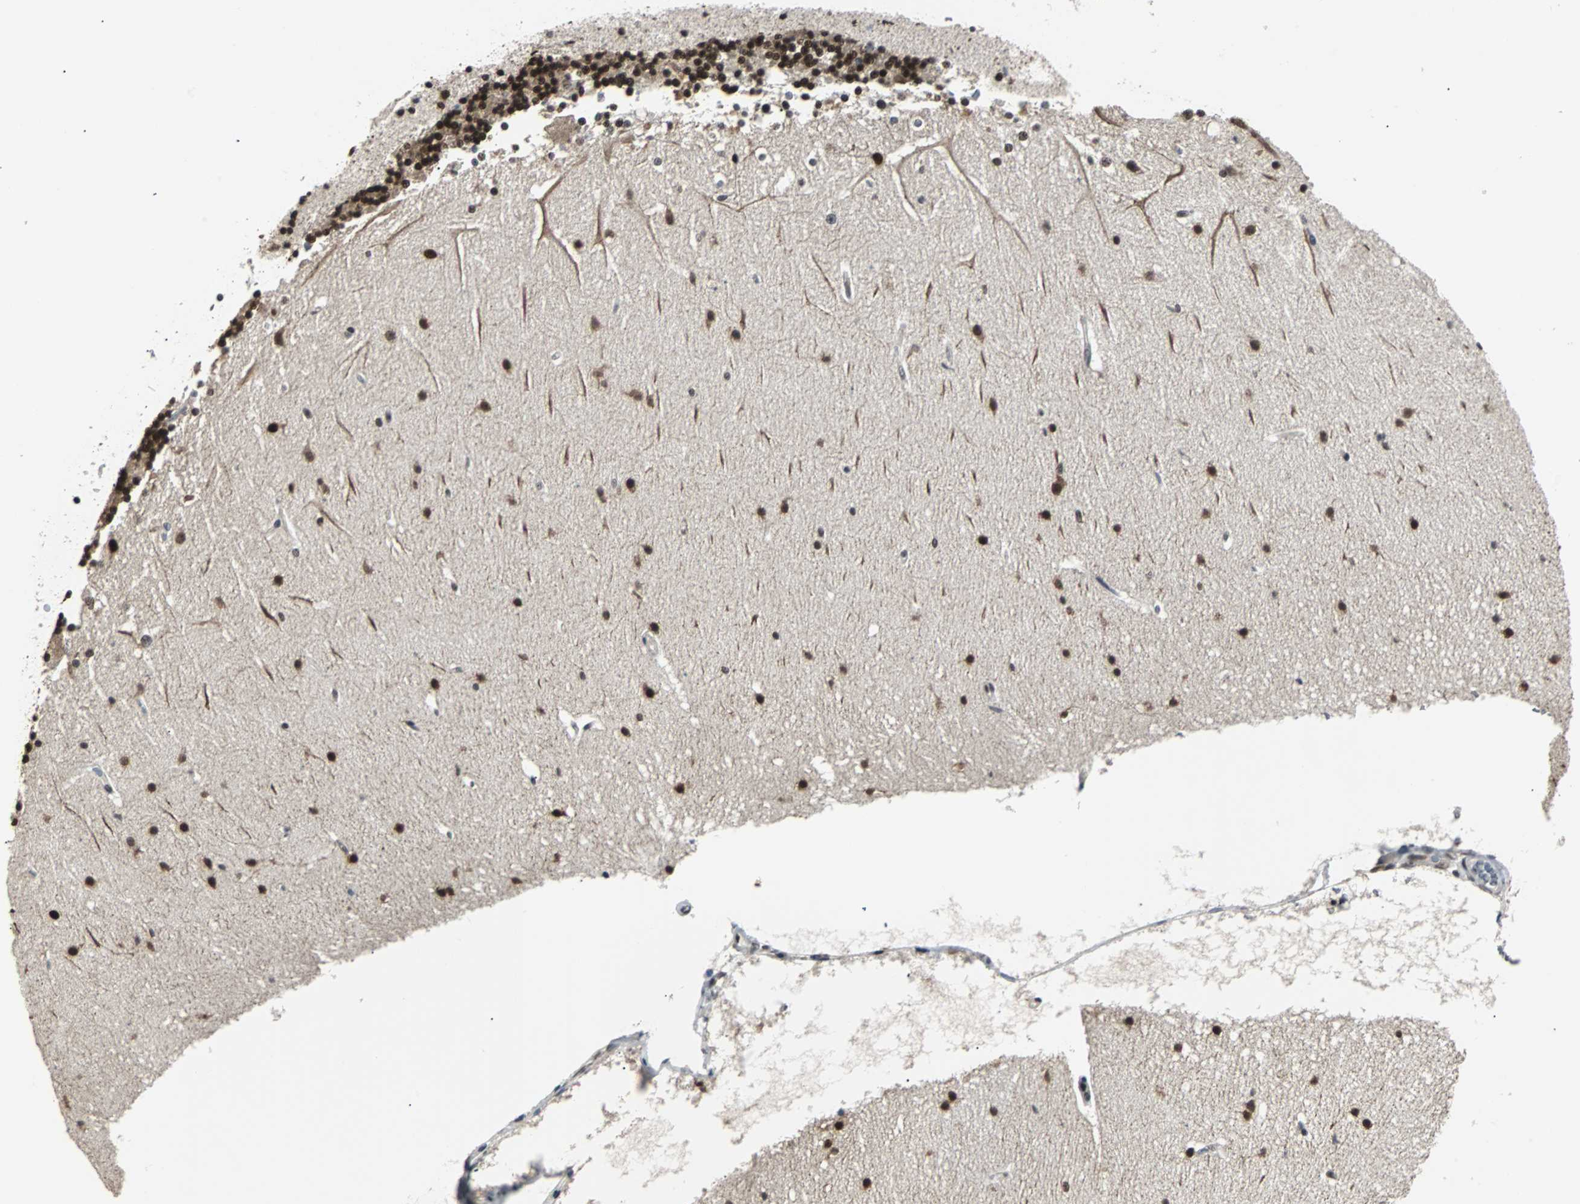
{"staining": {"intensity": "strong", "quantity": ">75%", "location": "nuclear"}, "tissue": "cerebellum", "cell_type": "Cells in granular layer", "image_type": "normal", "snomed": [{"axis": "morphology", "description": "Normal tissue, NOS"}, {"axis": "topography", "description": "Cerebellum"}], "caption": "Immunohistochemistry (IHC) of unremarkable human cerebellum exhibits high levels of strong nuclear expression in approximately >75% of cells in granular layer.", "gene": "TERF2IP", "patient": {"sex": "female", "age": 19}}